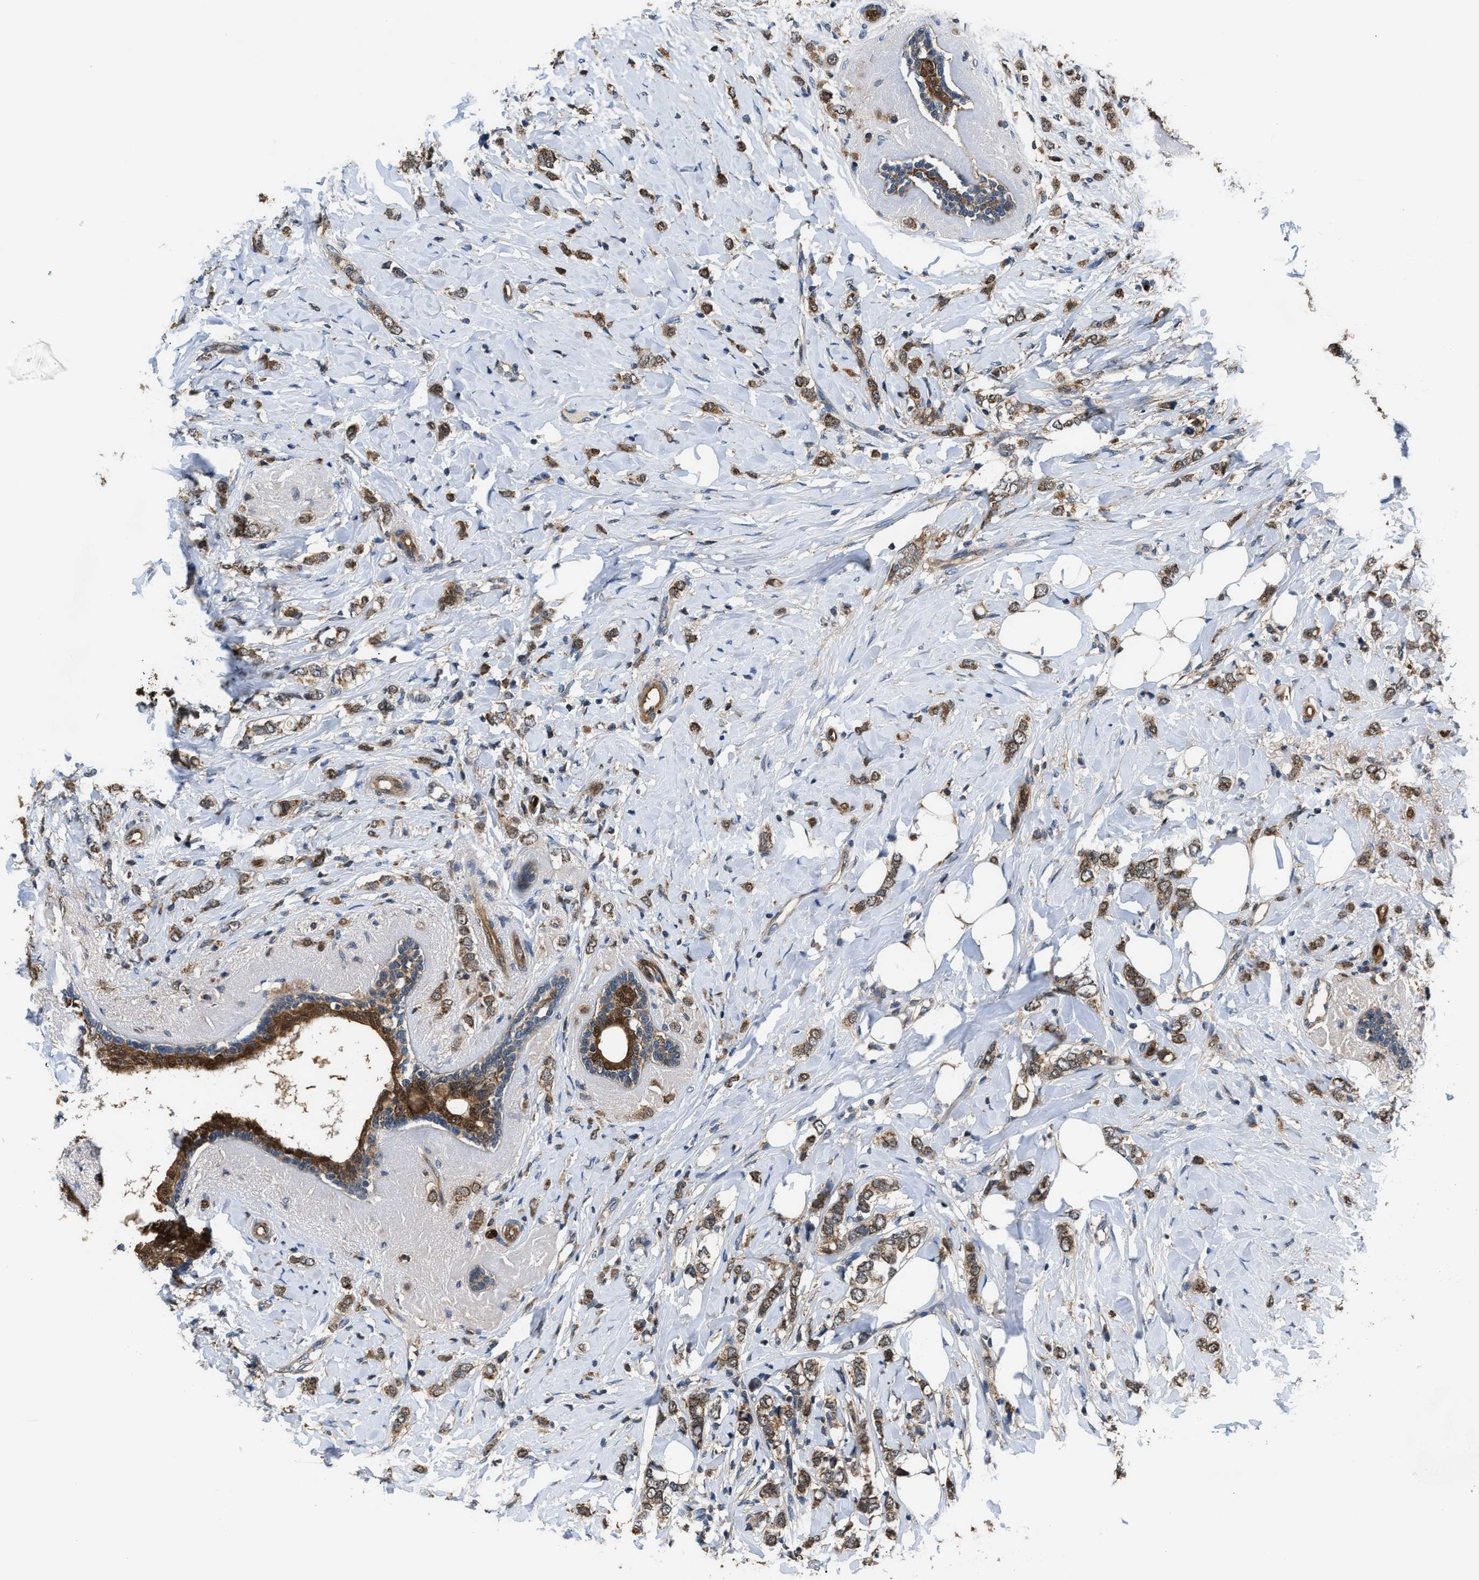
{"staining": {"intensity": "moderate", "quantity": ">75%", "location": "cytoplasmic/membranous"}, "tissue": "breast cancer", "cell_type": "Tumor cells", "image_type": "cancer", "snomed": [{"axis": "morphology", "description": "Normal tissue, NOS"}, {"axis": "morphology", "description": "Lobular carcinoma"}, {"axis": "topography", "description": "Breast"}], "caption": "Immunohistochemistry (IHC) image of human lobular carcinoma (breast) stained for a protein (brown), which displays medium levels of moderate cytoplasmic/membranous expression in approximately >75% of tumor cells.", "gene": "PPA1", "patient": {"sex": "female", "age": 47}}